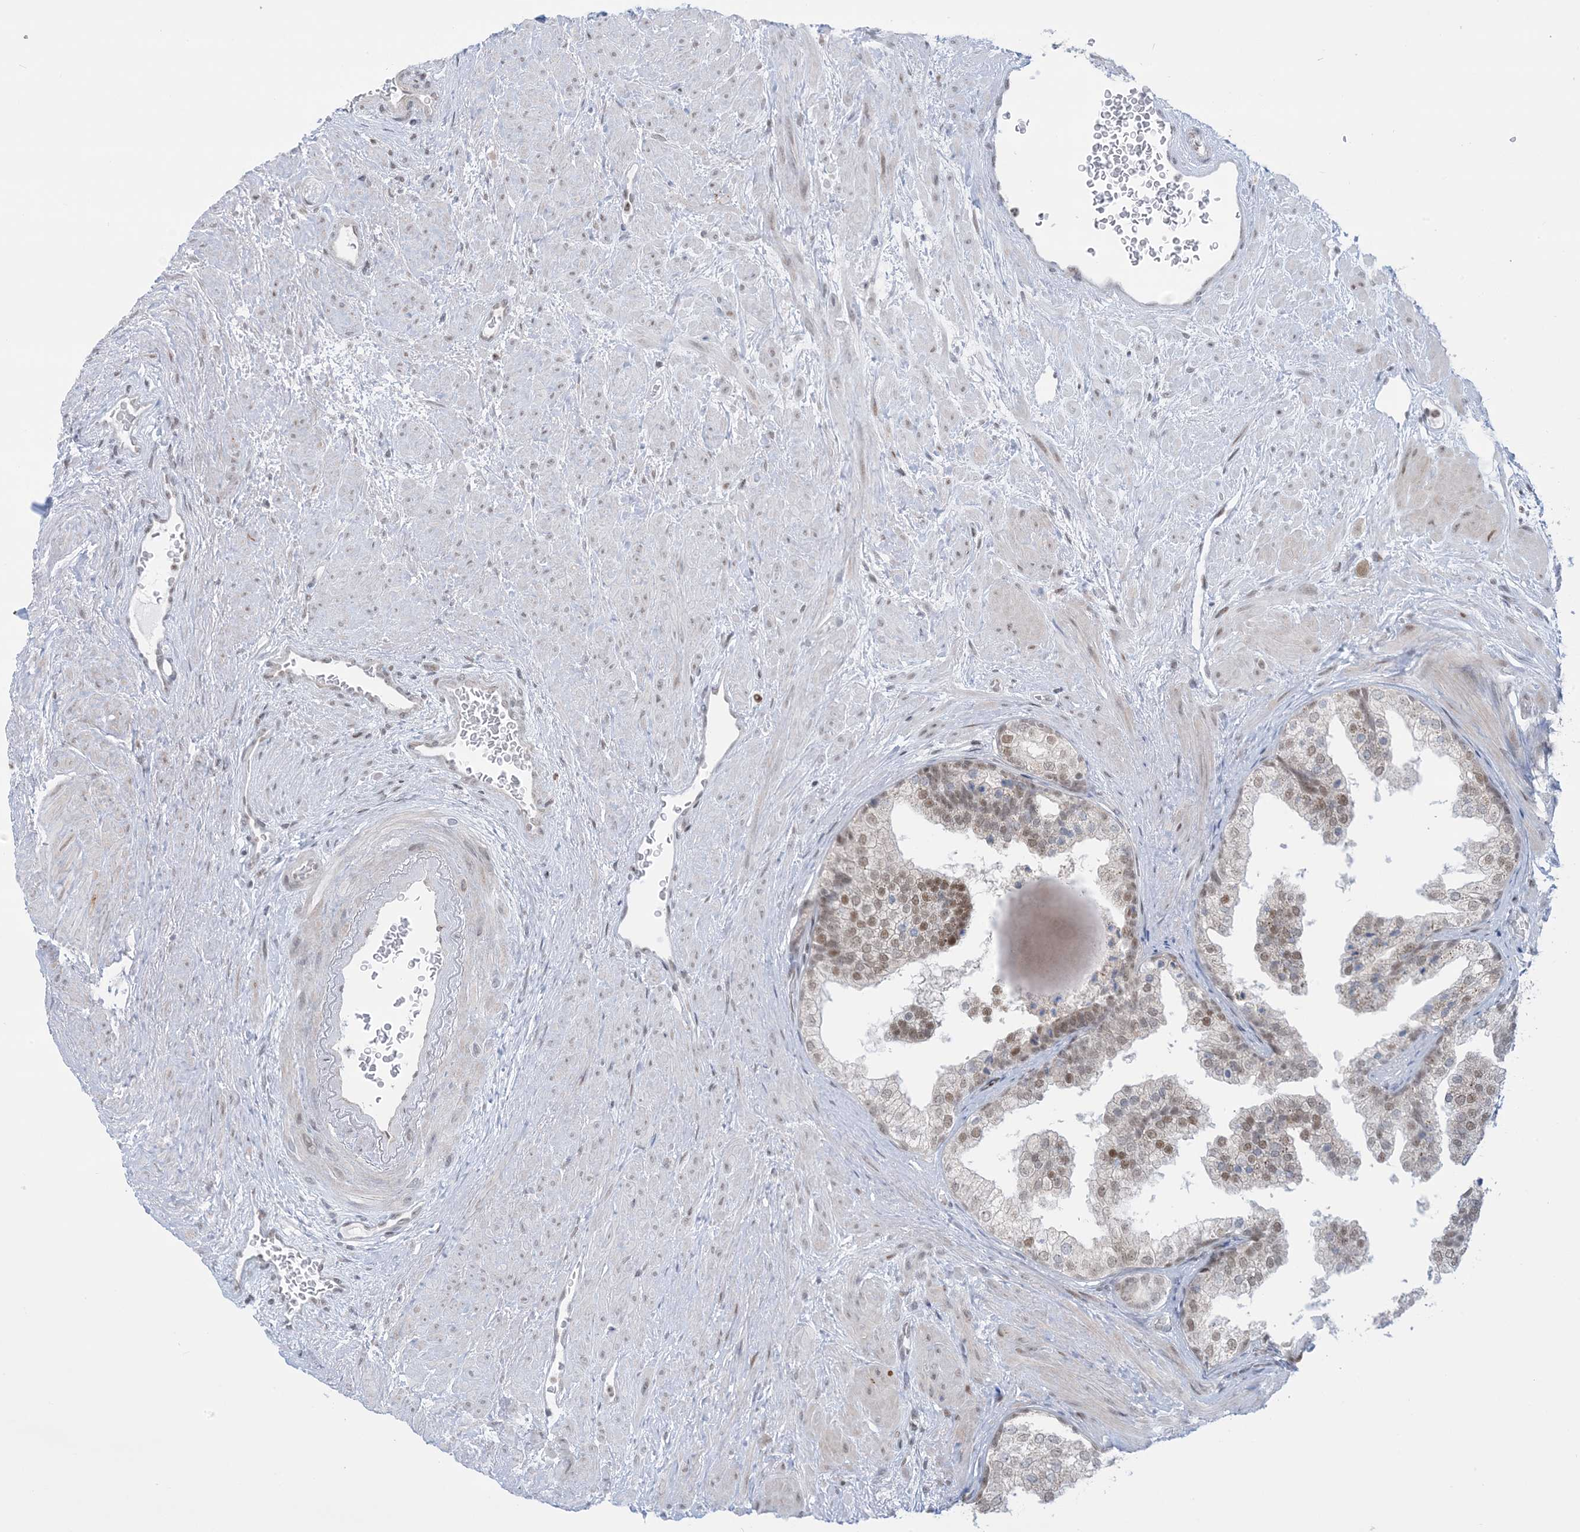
{"staining": {"intensity": "moderate", "quantity": ">75%", "location": "nuclear"}, "tissue": "prostate", "cell_type": "Glandular cells", "image_type": "normal", "snomed": [{"axis": "morphology", "description": "Normal tissue, NOS"}, {"axis": "topography", "description": "Prostate"}], "caption": "This photomicrograph exhibits IHC staining of benign human prostate, with medium moderate nuclear expression in about >75% of glandular cells.", "gene": "TFPT", "patient": {"sex": "male", "age": 48}}